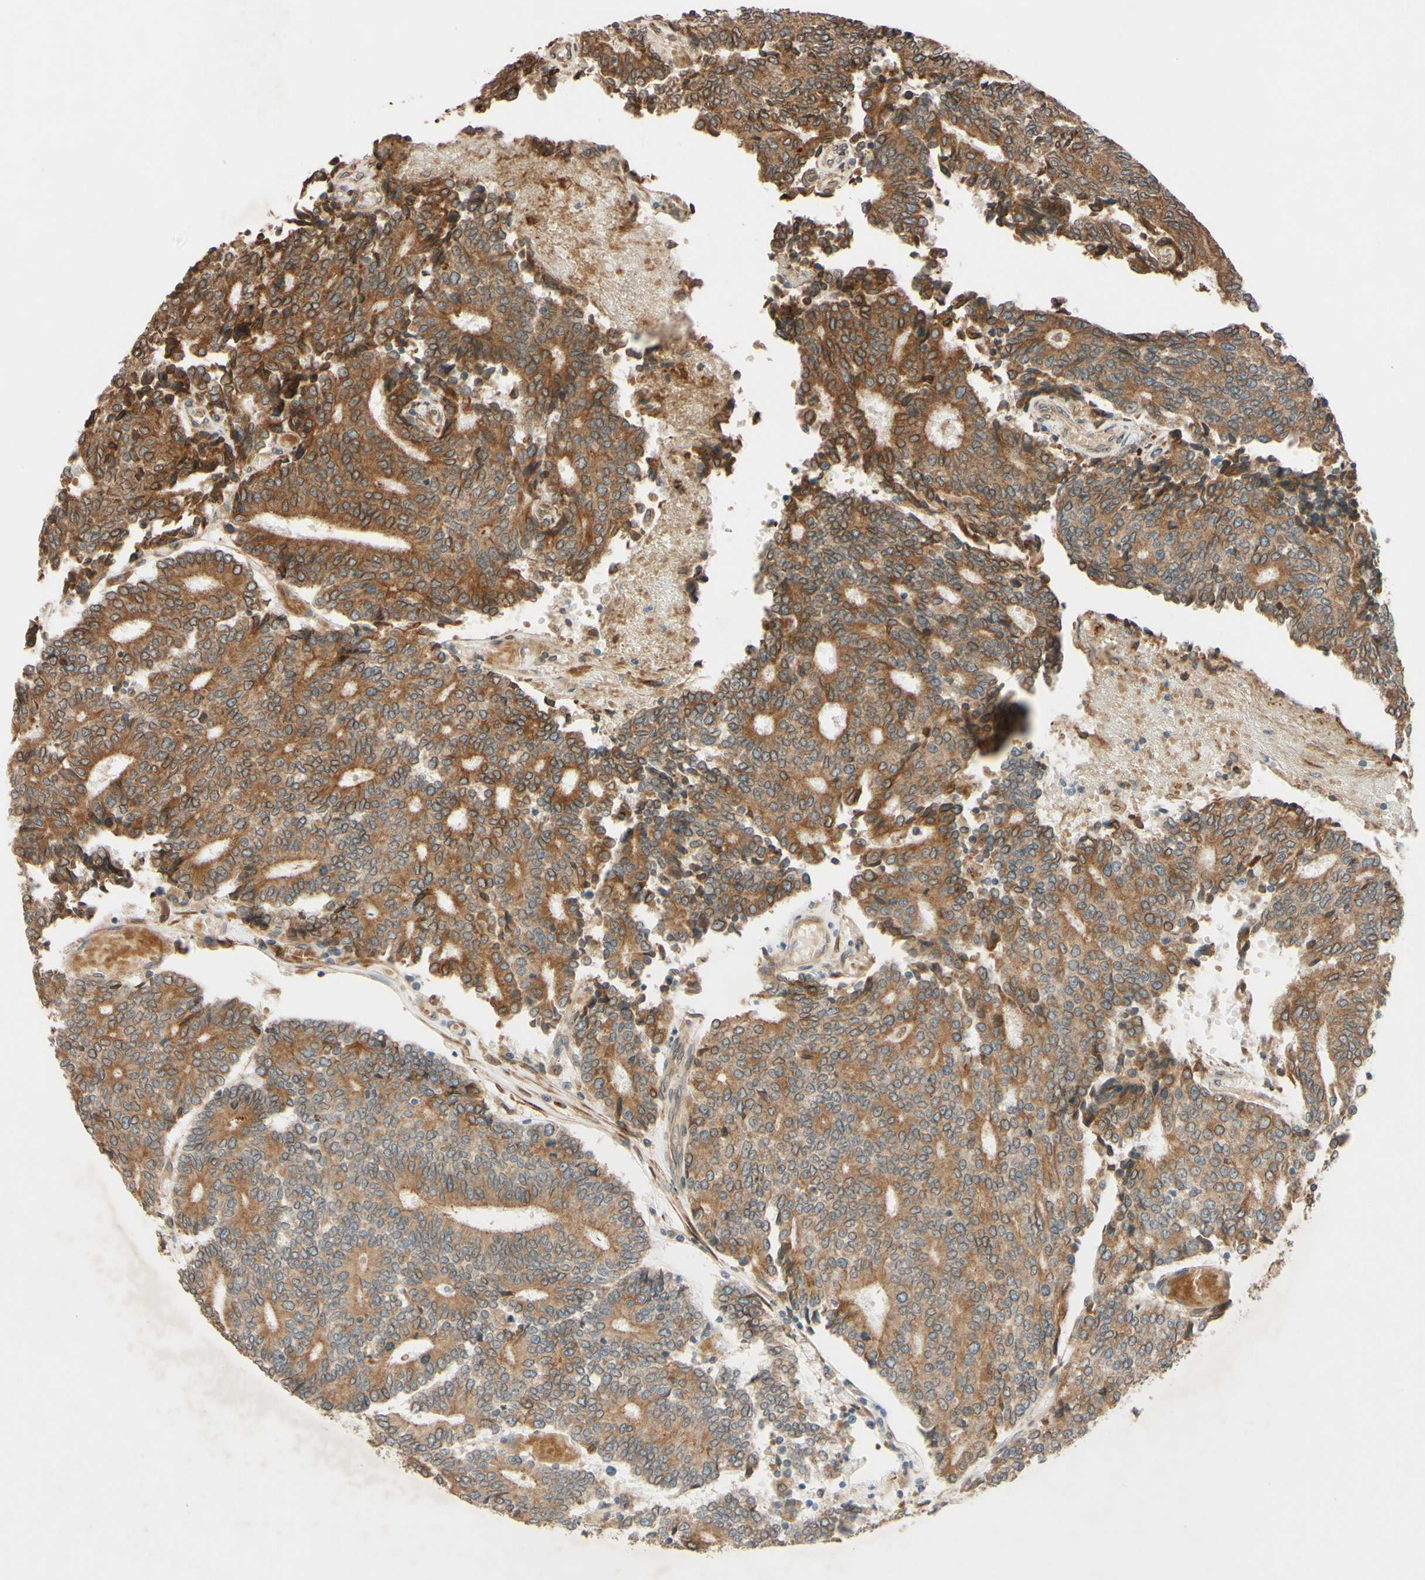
{"staining": {"intensity": "moderate", "quantity": ">75%", "location": "cytoplasmic/membranous,nuclear"}, "tissue": "prostate cancer", "cell_type": "Tumor cells", "image_type": "cancer", "snomed": [{"axis": "morphology", "description": "Normal tissue, NOS"}, {"axis": "morphology", "description": "Adenocarcinoma, High grade"}, {"axis": "topography", "description": "Prostate"}, {"axis": "topography", "description": "Seminal veicle"}], "caption": "This histopathology image shows immunohistochemistry staining of human prostate cancer, with medium moderate cytoplasmic/membranous and nuclear staining in about >75% of tumor cells.", "gene": "PTPRU", "patient": {"sex": "male", "age": 55}}